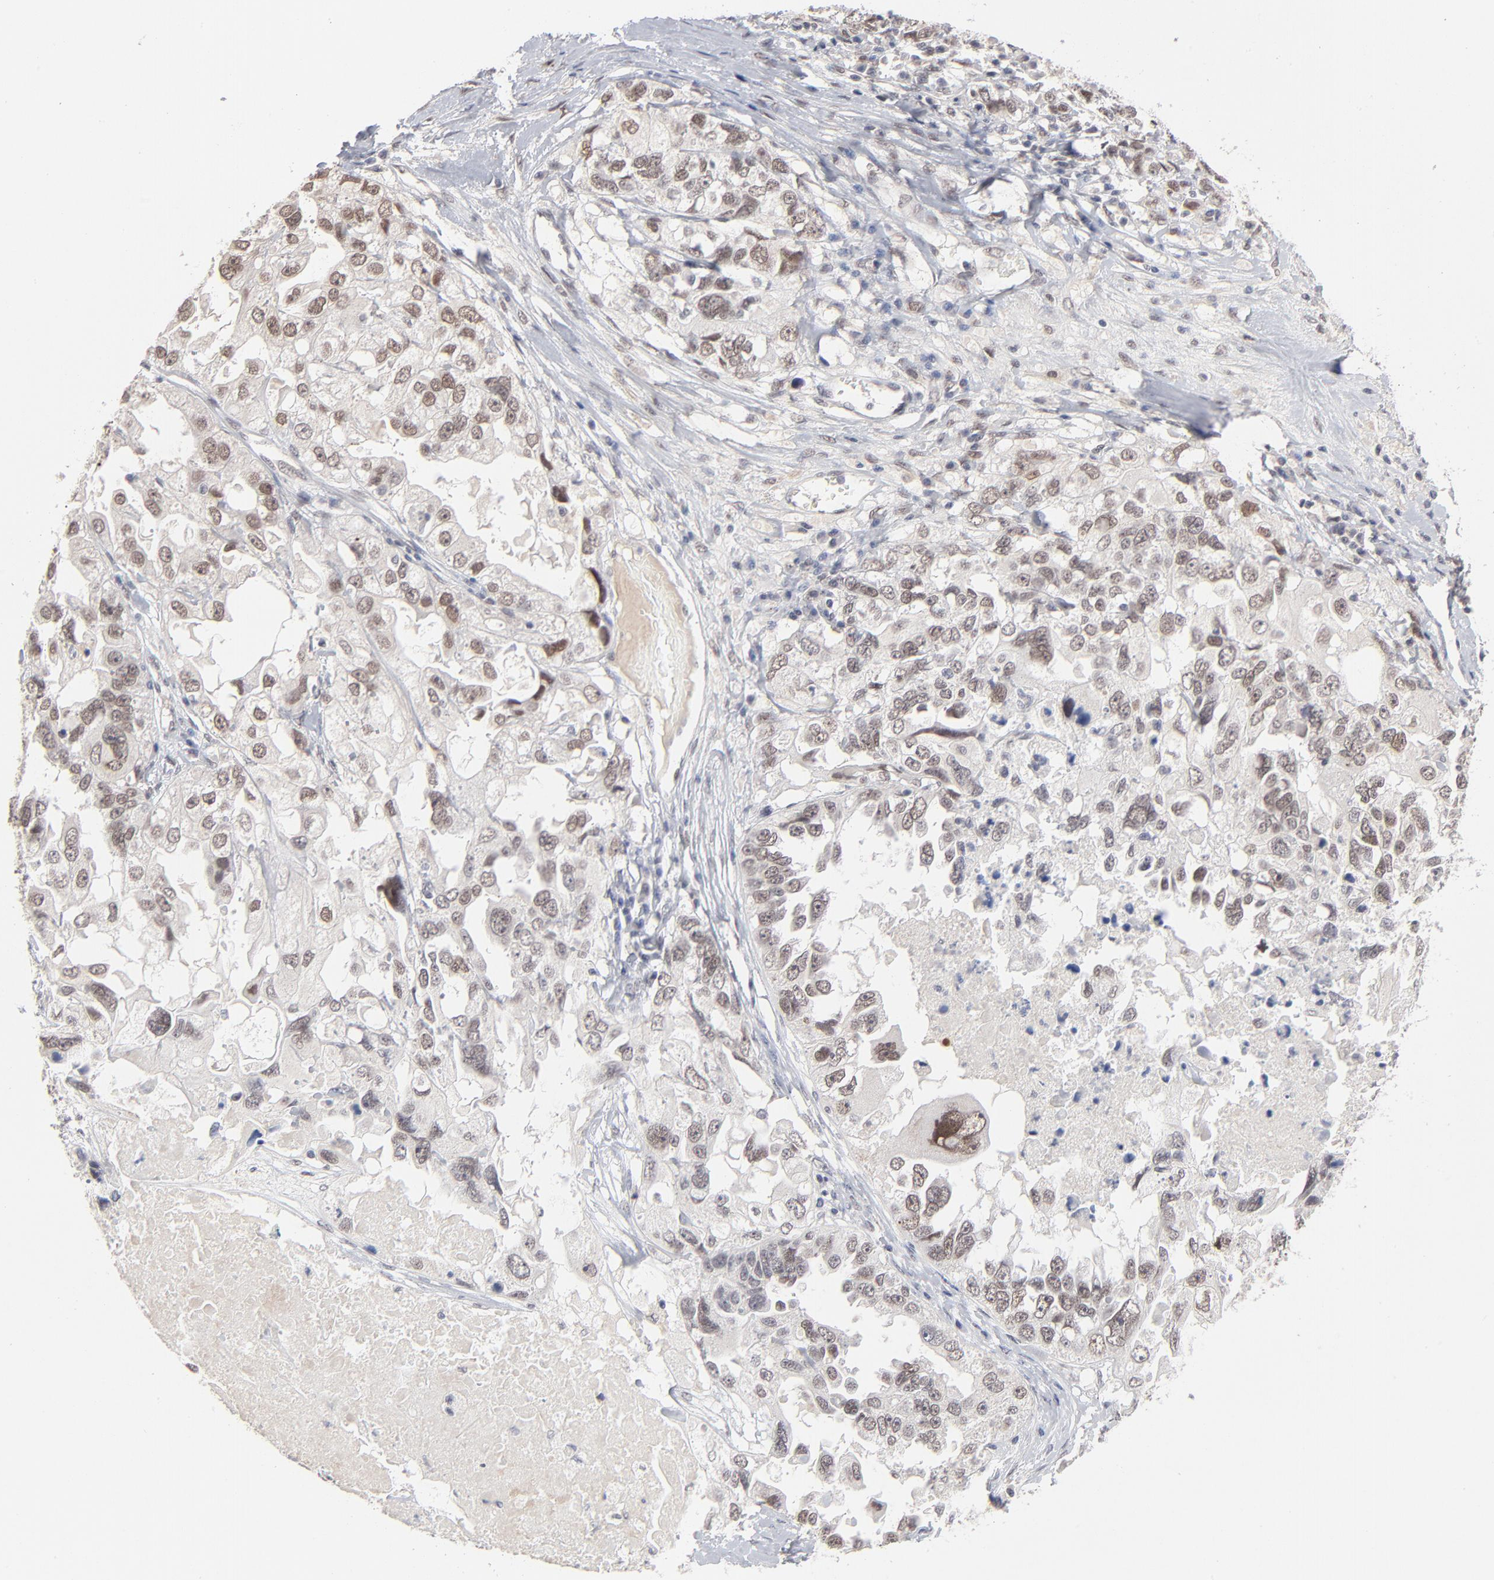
{"staining": {"intensity": "weak", "quantity": ">75%", "location": "nuclear"}, "tissue": "ovarian cancer", "cell_type": "Tumor cells", "image_type": "cancer", "snomed": [{"axis": "morphology", "description": "Cystadenocarcinoma, serous, NOS"}, {"axis": "topography", "description": "Ovary"}], "caption": "Immunohistochemical staining of ovarian cancer exhibits weak nuclear protein expression in about >75% of tumor cells. (DAB (3,3'-diaminobenzidine) = brown stain, brightfield microscopy at high magnification).", "gene": "MBIP", "patient": {"sex": "female", "age": 82}}